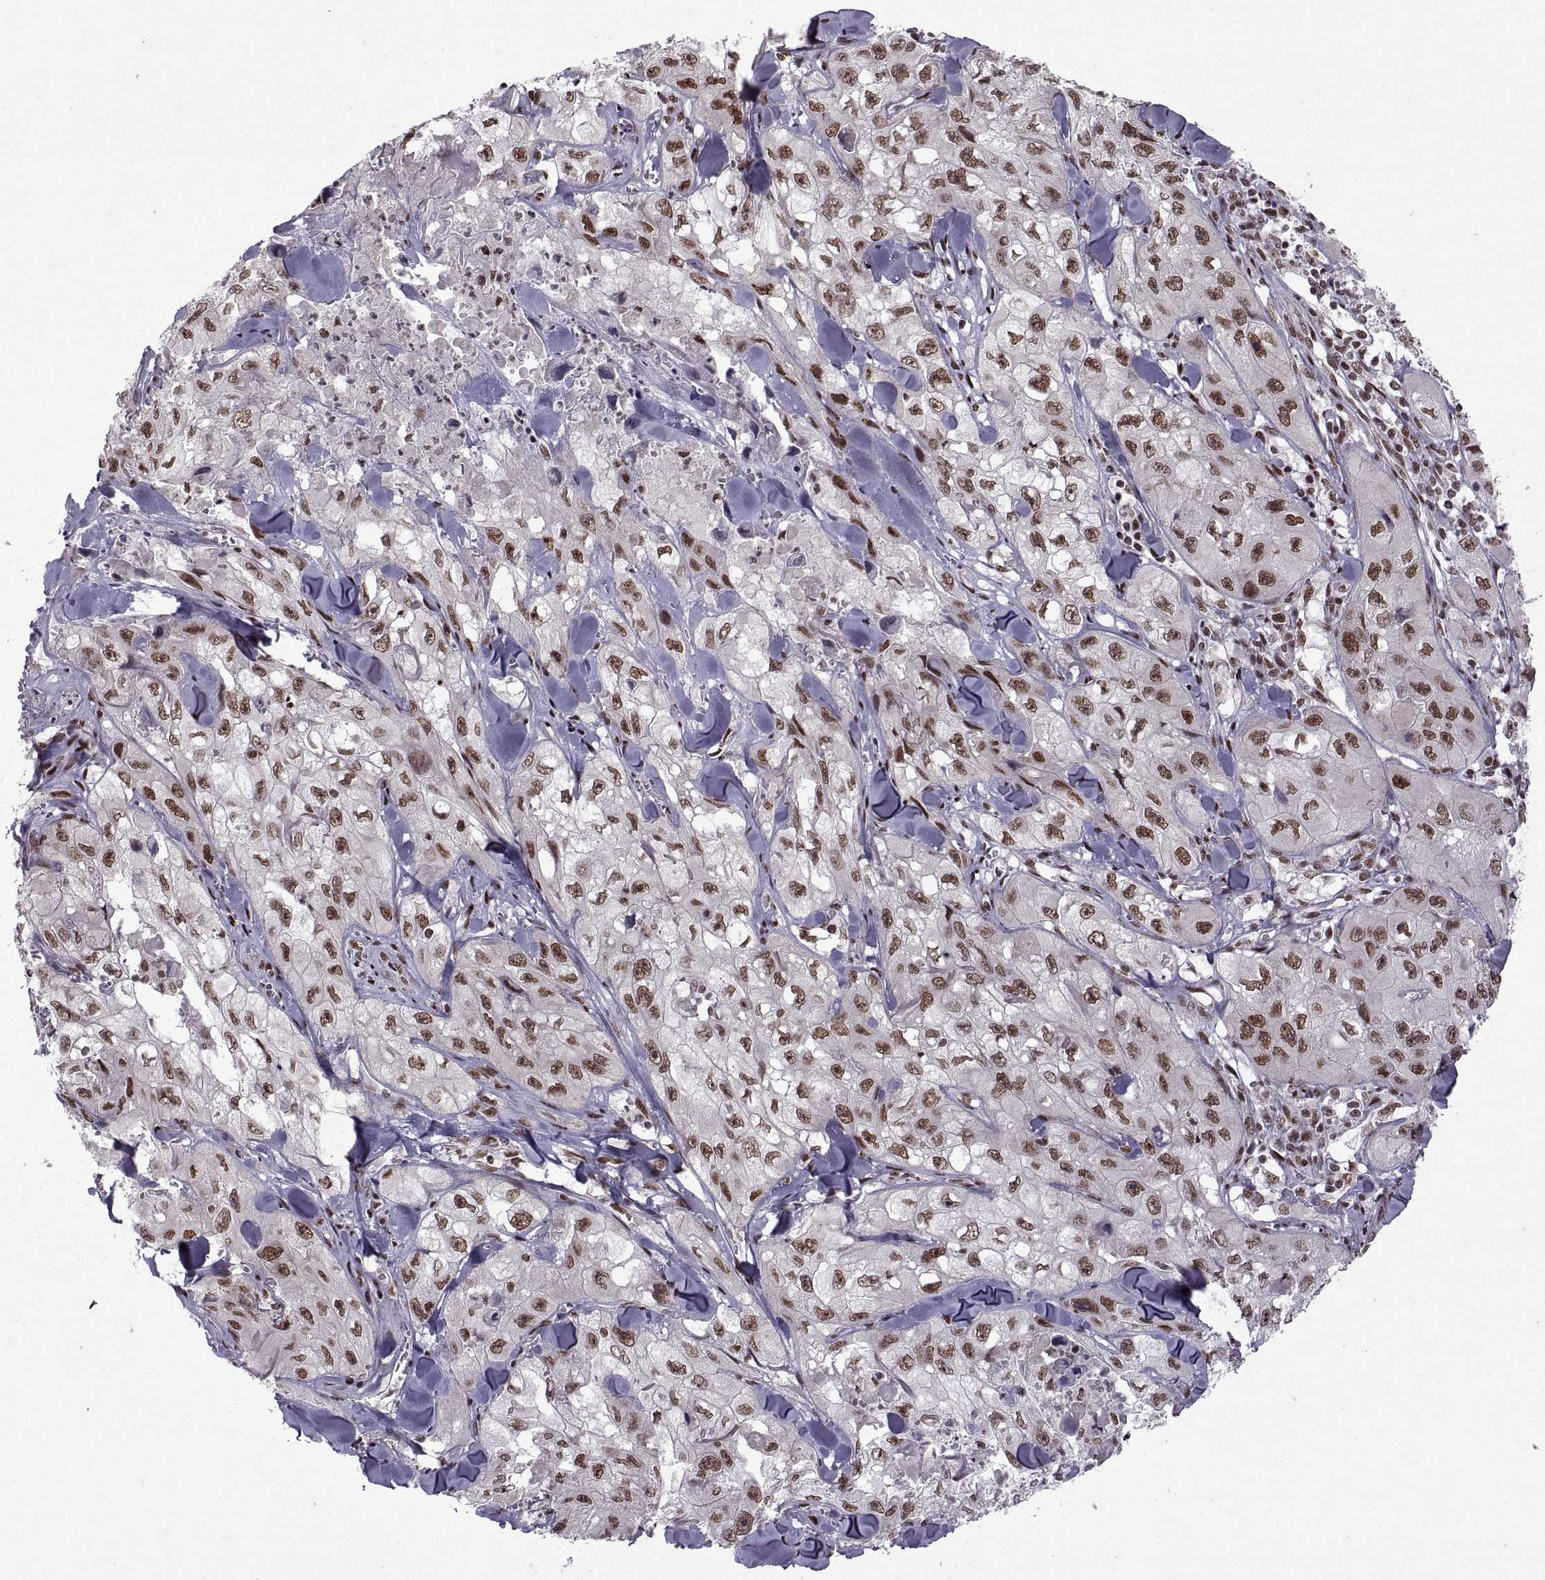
{"staining": {"intensity": "strong", "quantity": ">75%", "location": "nuclear"}, "tissue": "skin cancer", "cell_type": "Tumor cells", "image_type": "cancer", "snomed": [{"axis": "morphology", "description": "Squamous cell carcinoma, NOS"}, {"axis": "topography", "description": "Skin"}, {"axis": "topography", "description": "Subcutis"}], "caption": "Immunohistochemistry image of neoplastic tissue: human skin cancer stained using immunohistochemistry (IHC) demonstrates high levels of strong protein expression localized specifically in the nuclear of tumor cells, appearing as a nuclear brown color.", "gene": "MT1E", "patient": {"sex": "male", "age": 73}}